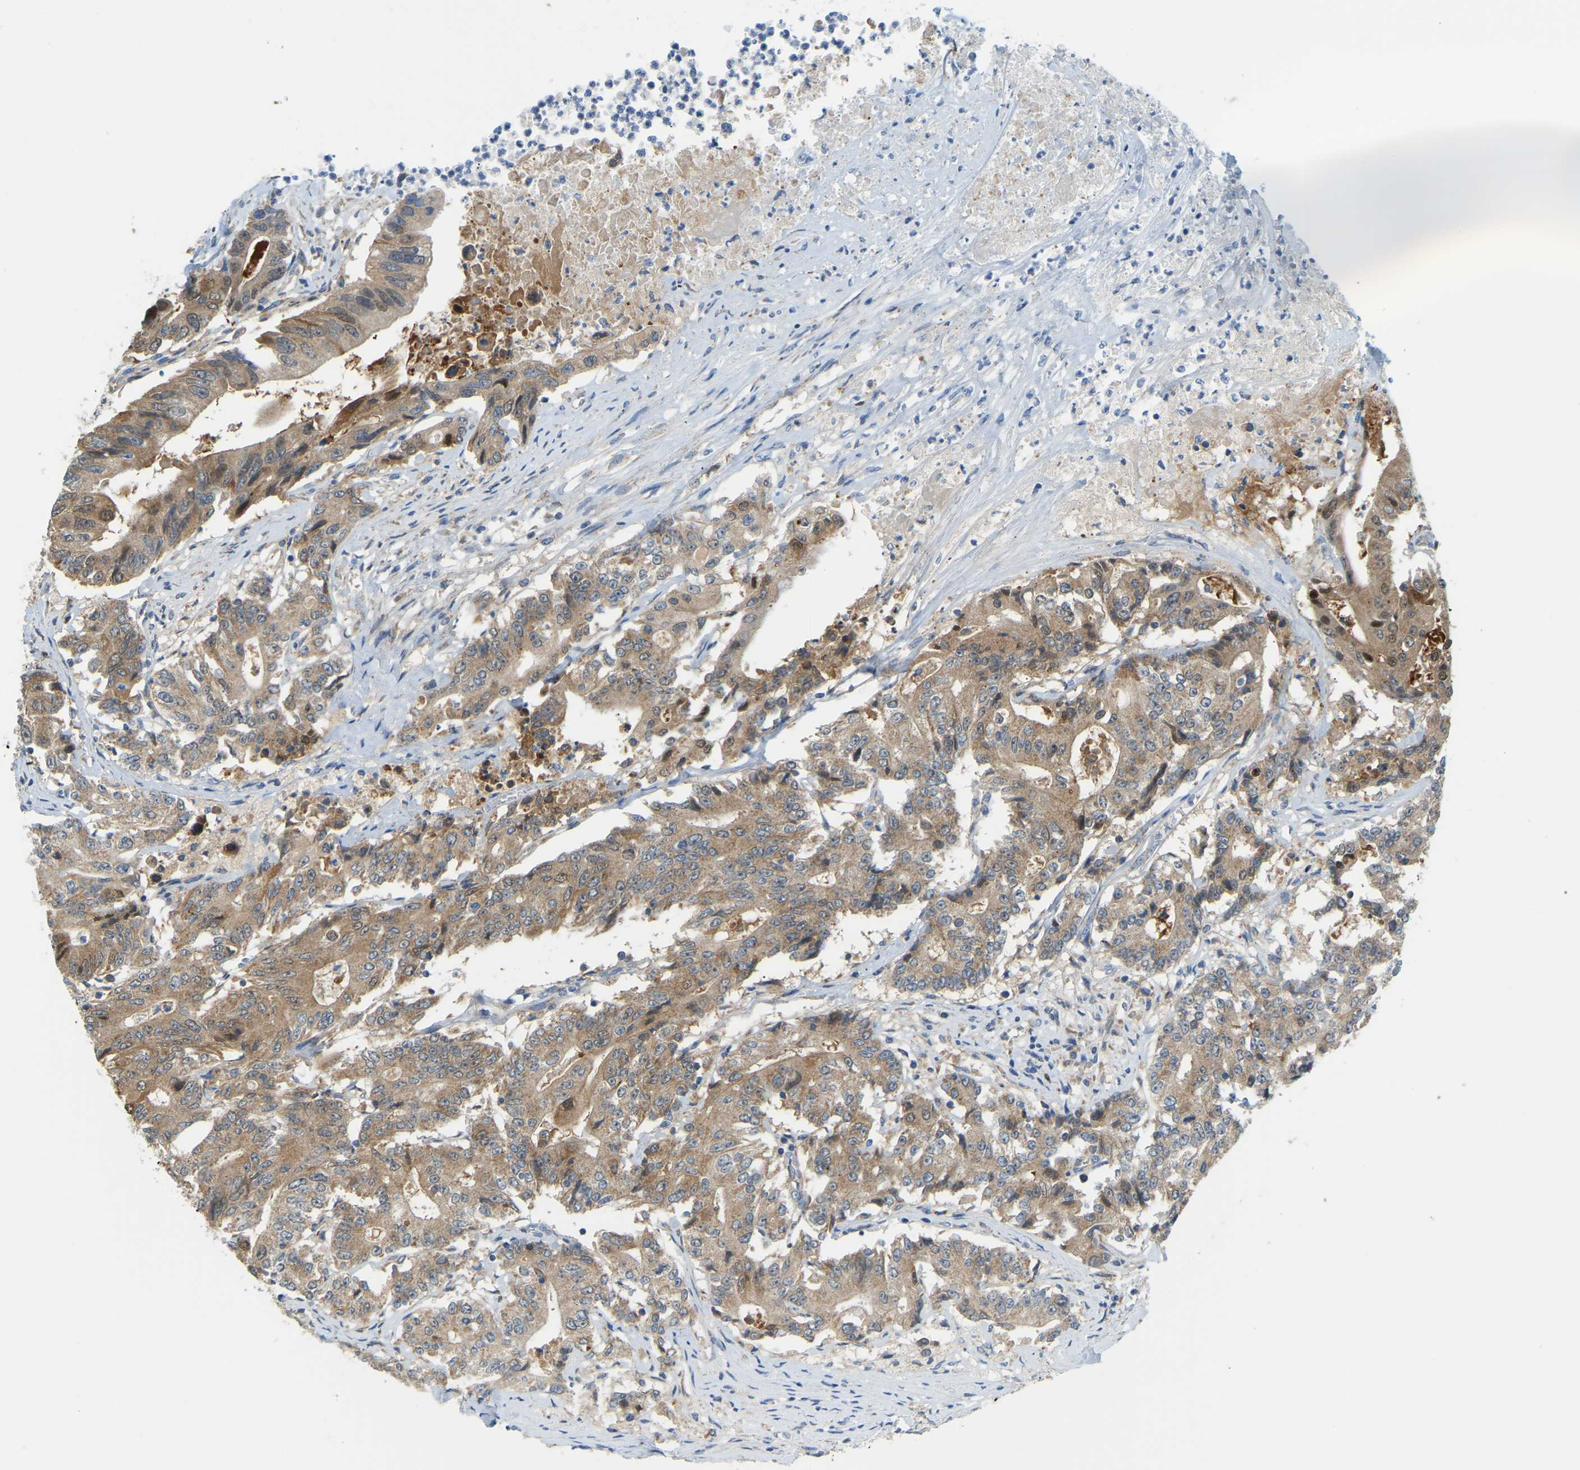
{"staining": {"intensity": "moderate", "quantity": "25%-75%", "location": "cytoplasmic/membranous"}, "tissue": "colorectal cancer", "cell_type": "Tumor cells", "image_type": "cancer", "snomed": [{"axis": "morphology", "description": "Adenocarcinoma, NOS"}, {"axis": "topography", "description": "Colon"}], "caption": "Colorectal adenocarcinoma stained with IHC displays moderate cytoplasmic/membranous staining in approximately 25%-75% of tumor cells. The protein of interest is stained brown, and the nuclei are stained in blue (DAB (3,3'-diaminobenzidine) IHC with brightfield microscopy, high magnification).", "gene": "GDA", "patient": {"sex": "female", "age": 77}}